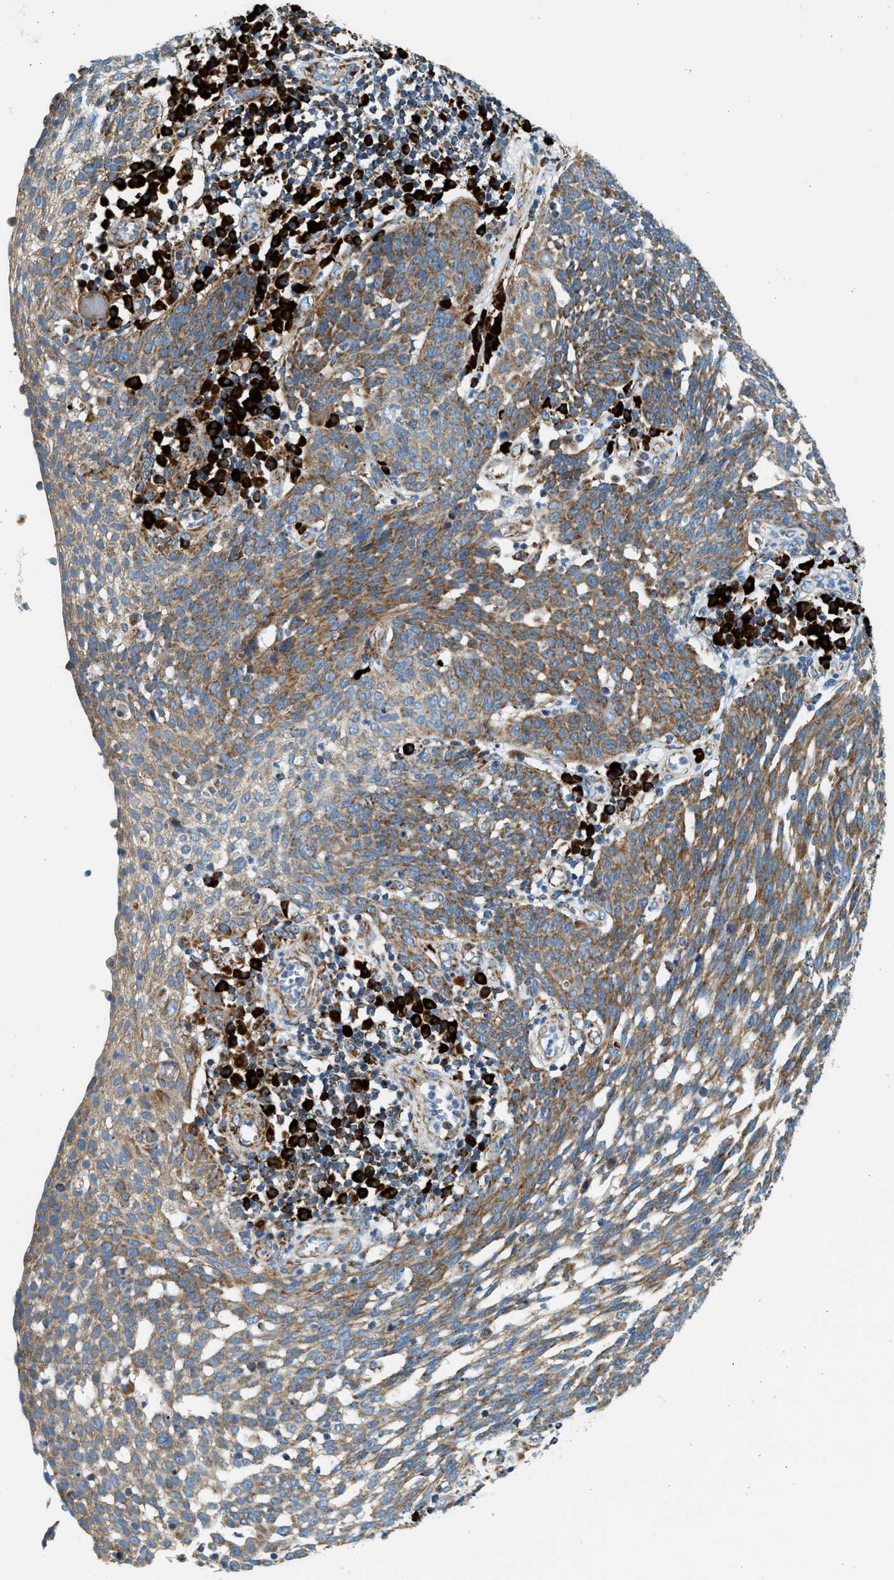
{"staining": {"intensity": "moderate", "quantity": ">75%", "location": "cytoplasmic/membranous"}, "tissue": "cervical cancer", "cell_type": "Tumor cells", "image_type": "cancer", "snomed": [{"axis": "morphology", "description": "Squamous cell carcinoma, NOS"}, {"axis": "topography", "description": "Cervix"}], "caption": "Moderate cytoplasmic/membranous expression is identified in approximately >75% of tumor cells in cervical squamous cell carcinoma. (brown staining indicates protein expression, while blue staining denotes nuclei).", "gene": "KCNMB3", "patient": {"sex": "female", "age": 34}}